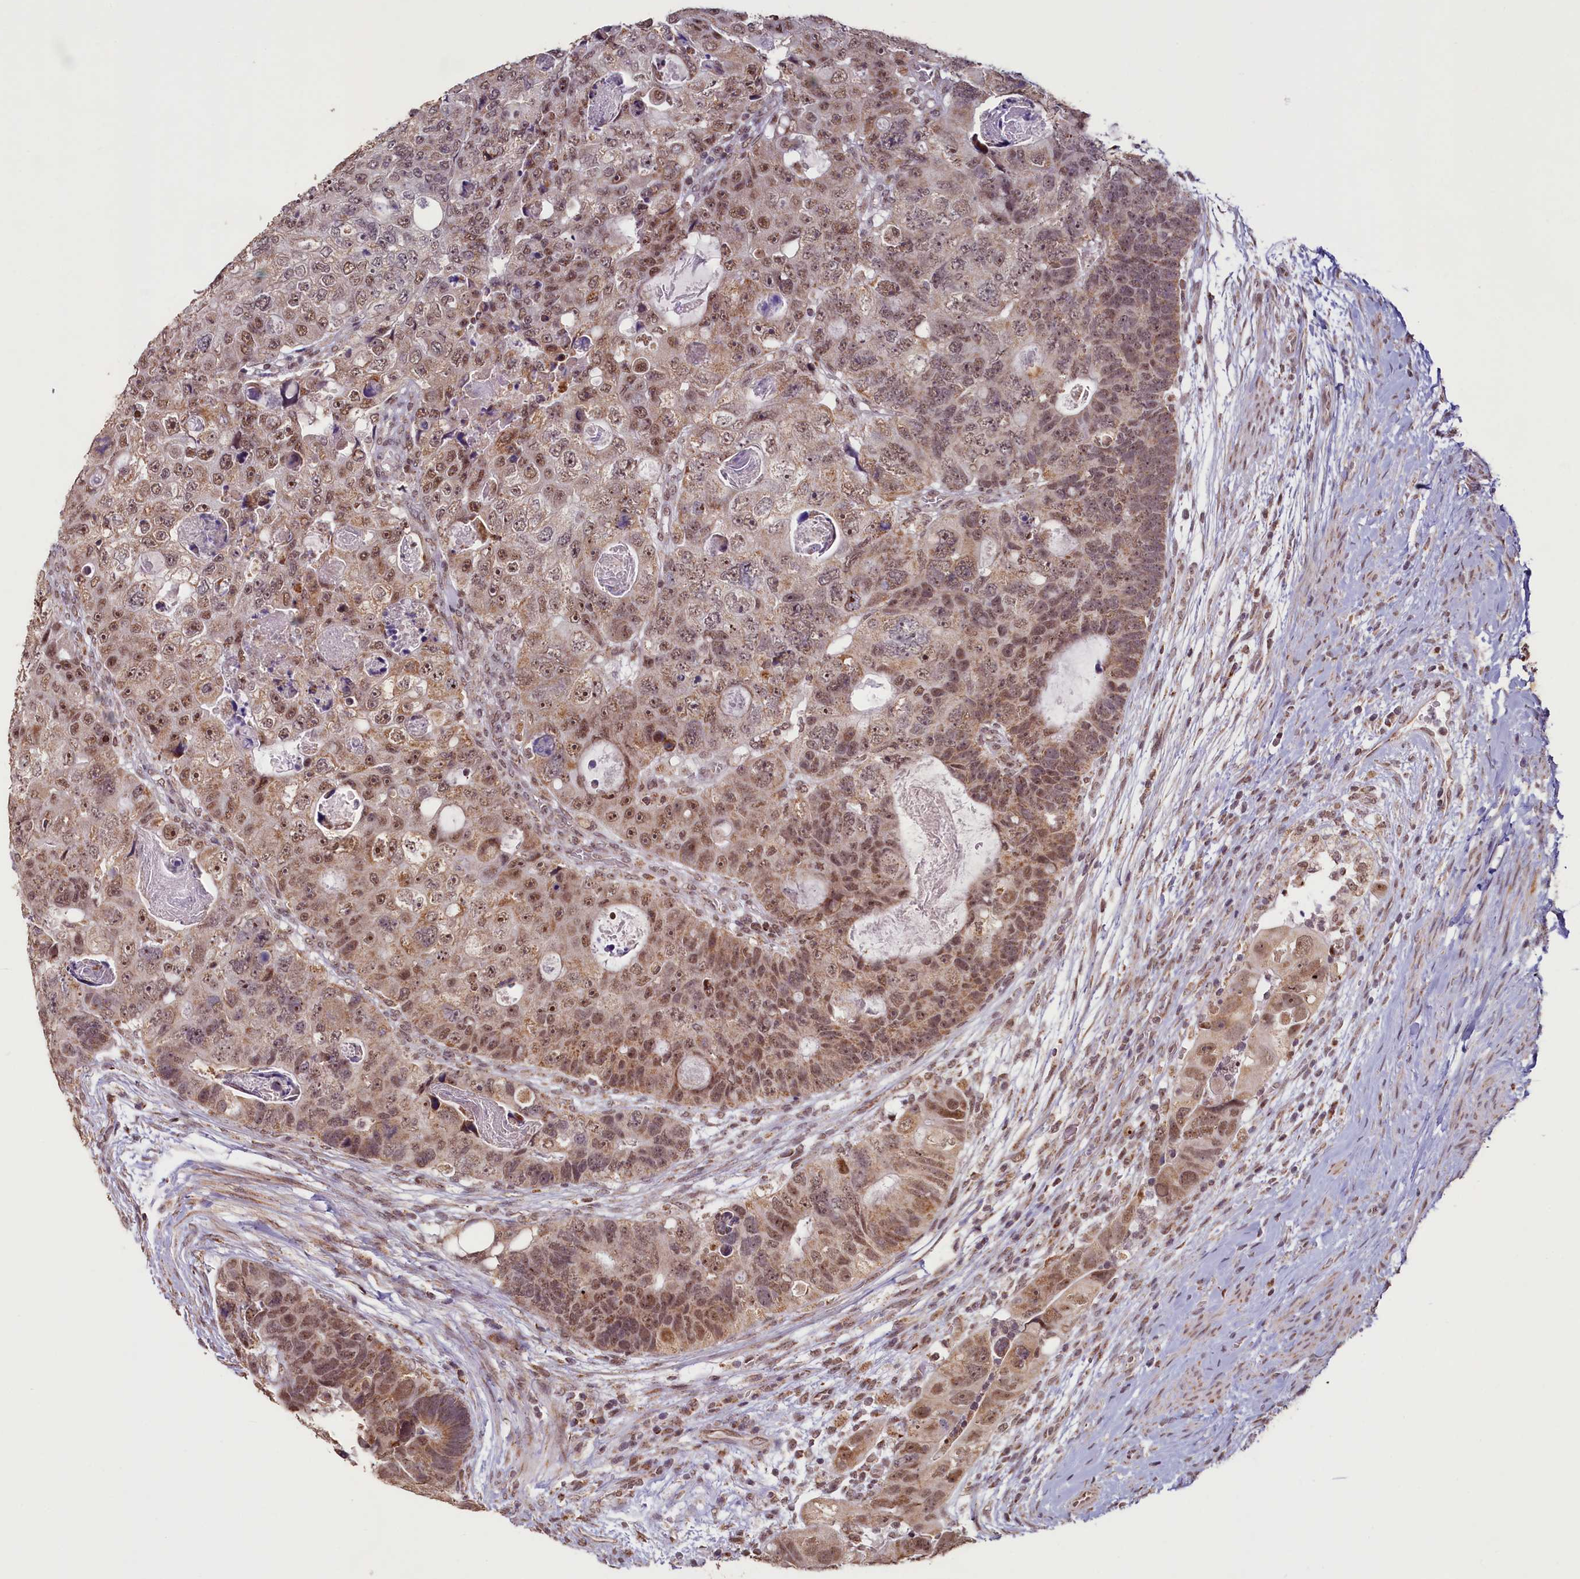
{"staining": {"intensity": "moderate", "quantity": ">75%", "location": "cytoplasmic/membranous,nuclear"}, "tissue": "colorectal cancer", "cell_type": "Tumor cells", "image_type": "cancer", "snomed": [{"axis": "morphology", "description": "Adenocarcinoma, NOS"}, {"axis": "topography", "description": "Rectum"}], "caption": "Colorectal cancer stained with DAB IHC exhibits medium levels of moderate cytoplasmic/membranous and nuclear positivity in approximately >75% of tumor cells. (DAB (3,3'-diaminobenzidine) IHC, brown staining for protein, blue staining for nuclei).", "gene": "PDE6D", "patient": {"sex": "male", "age": 59}}